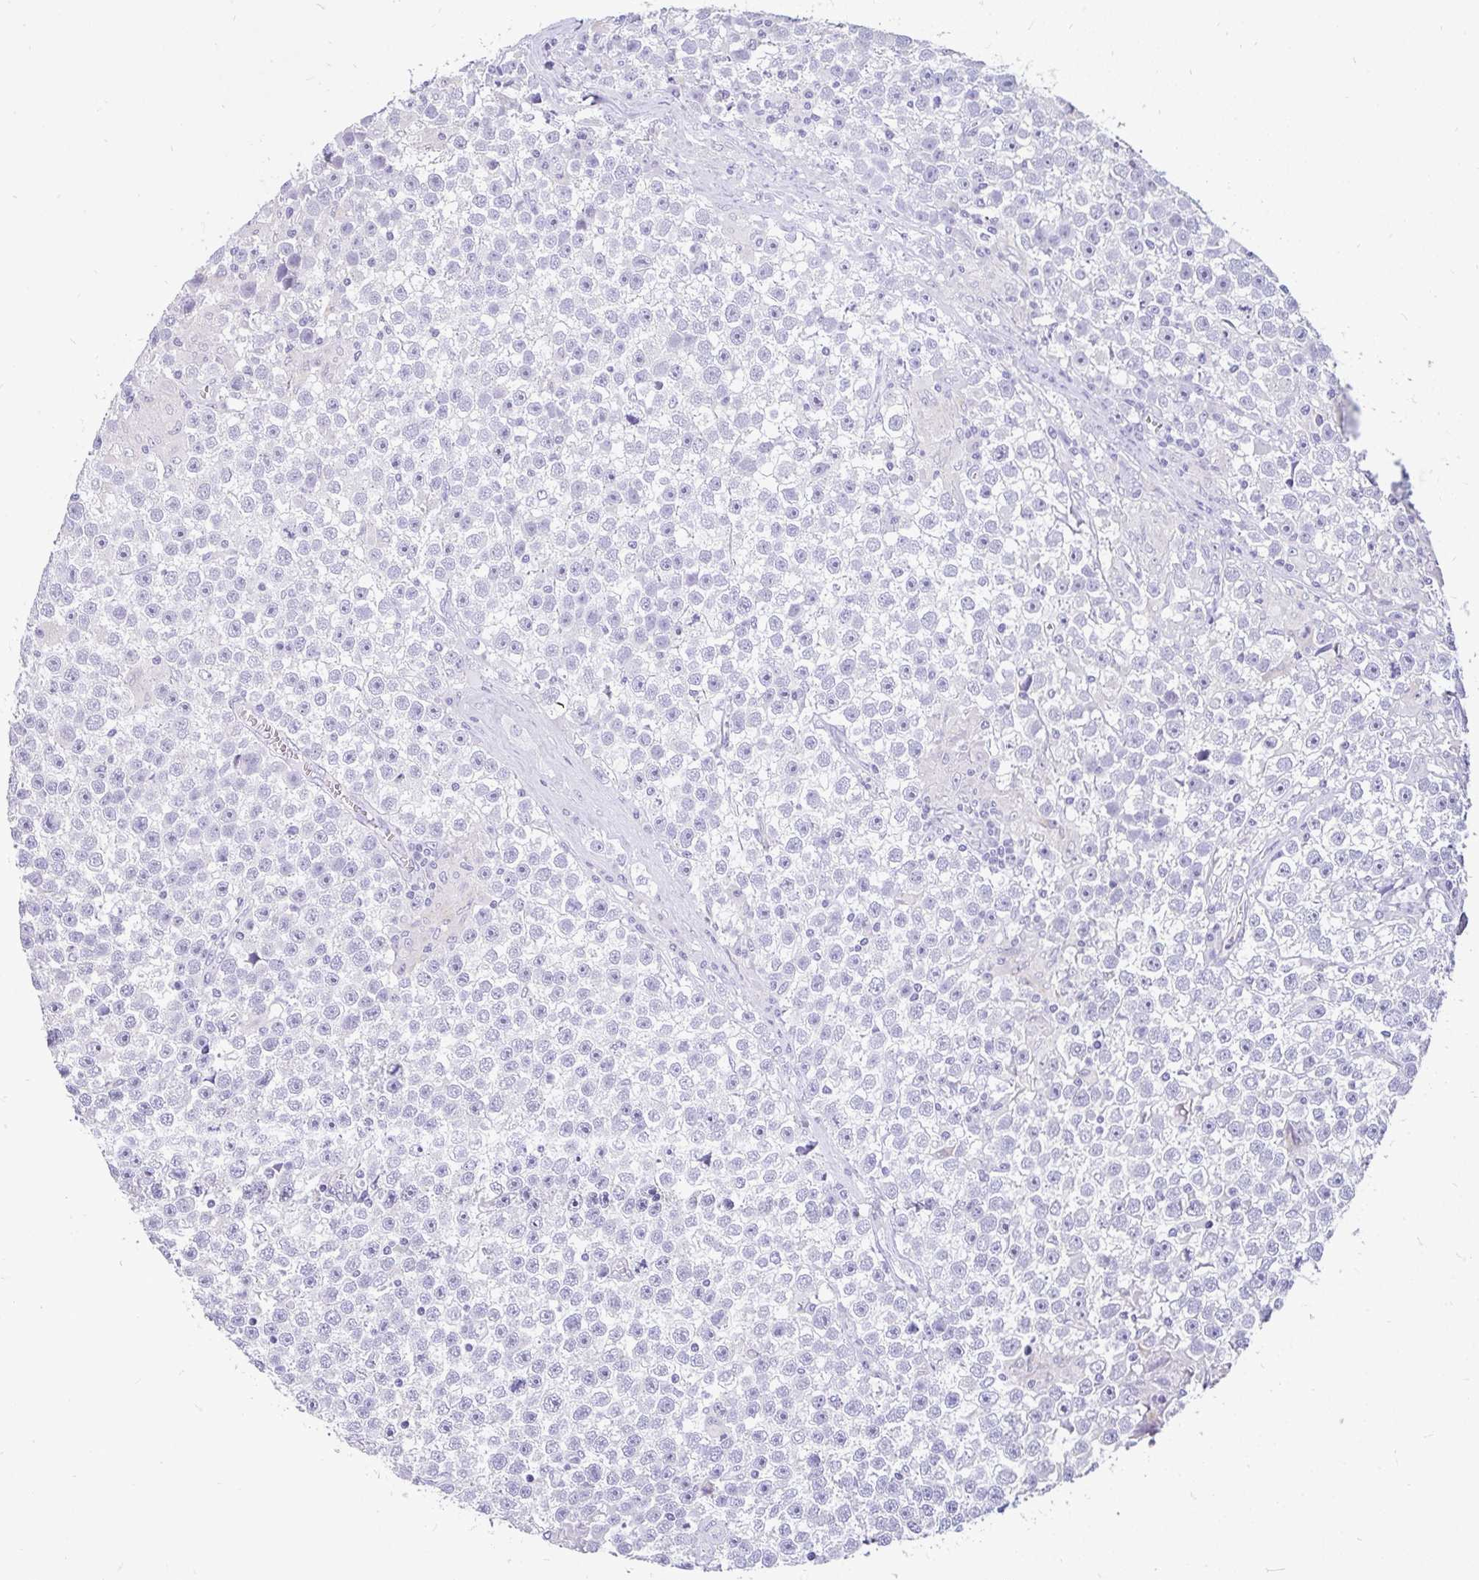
{"staining": {"intensity": "negative", "quantity": "none", "location": "none"}, "tissue": "testis cancer", "cell_type": "Tumor cells", "image_type": "cancer", "snomed": [{"axis": "morphology", "description": "Seminoma, NOS"}, {"axis": "topography", "description": "Testis"}], "caption": "This is an IHC micrograph of human testis cancer (seminoma). There is no expression in tumor cells.", "gene": "INTS5", "patient": {"sex": "male", "age": 31}}